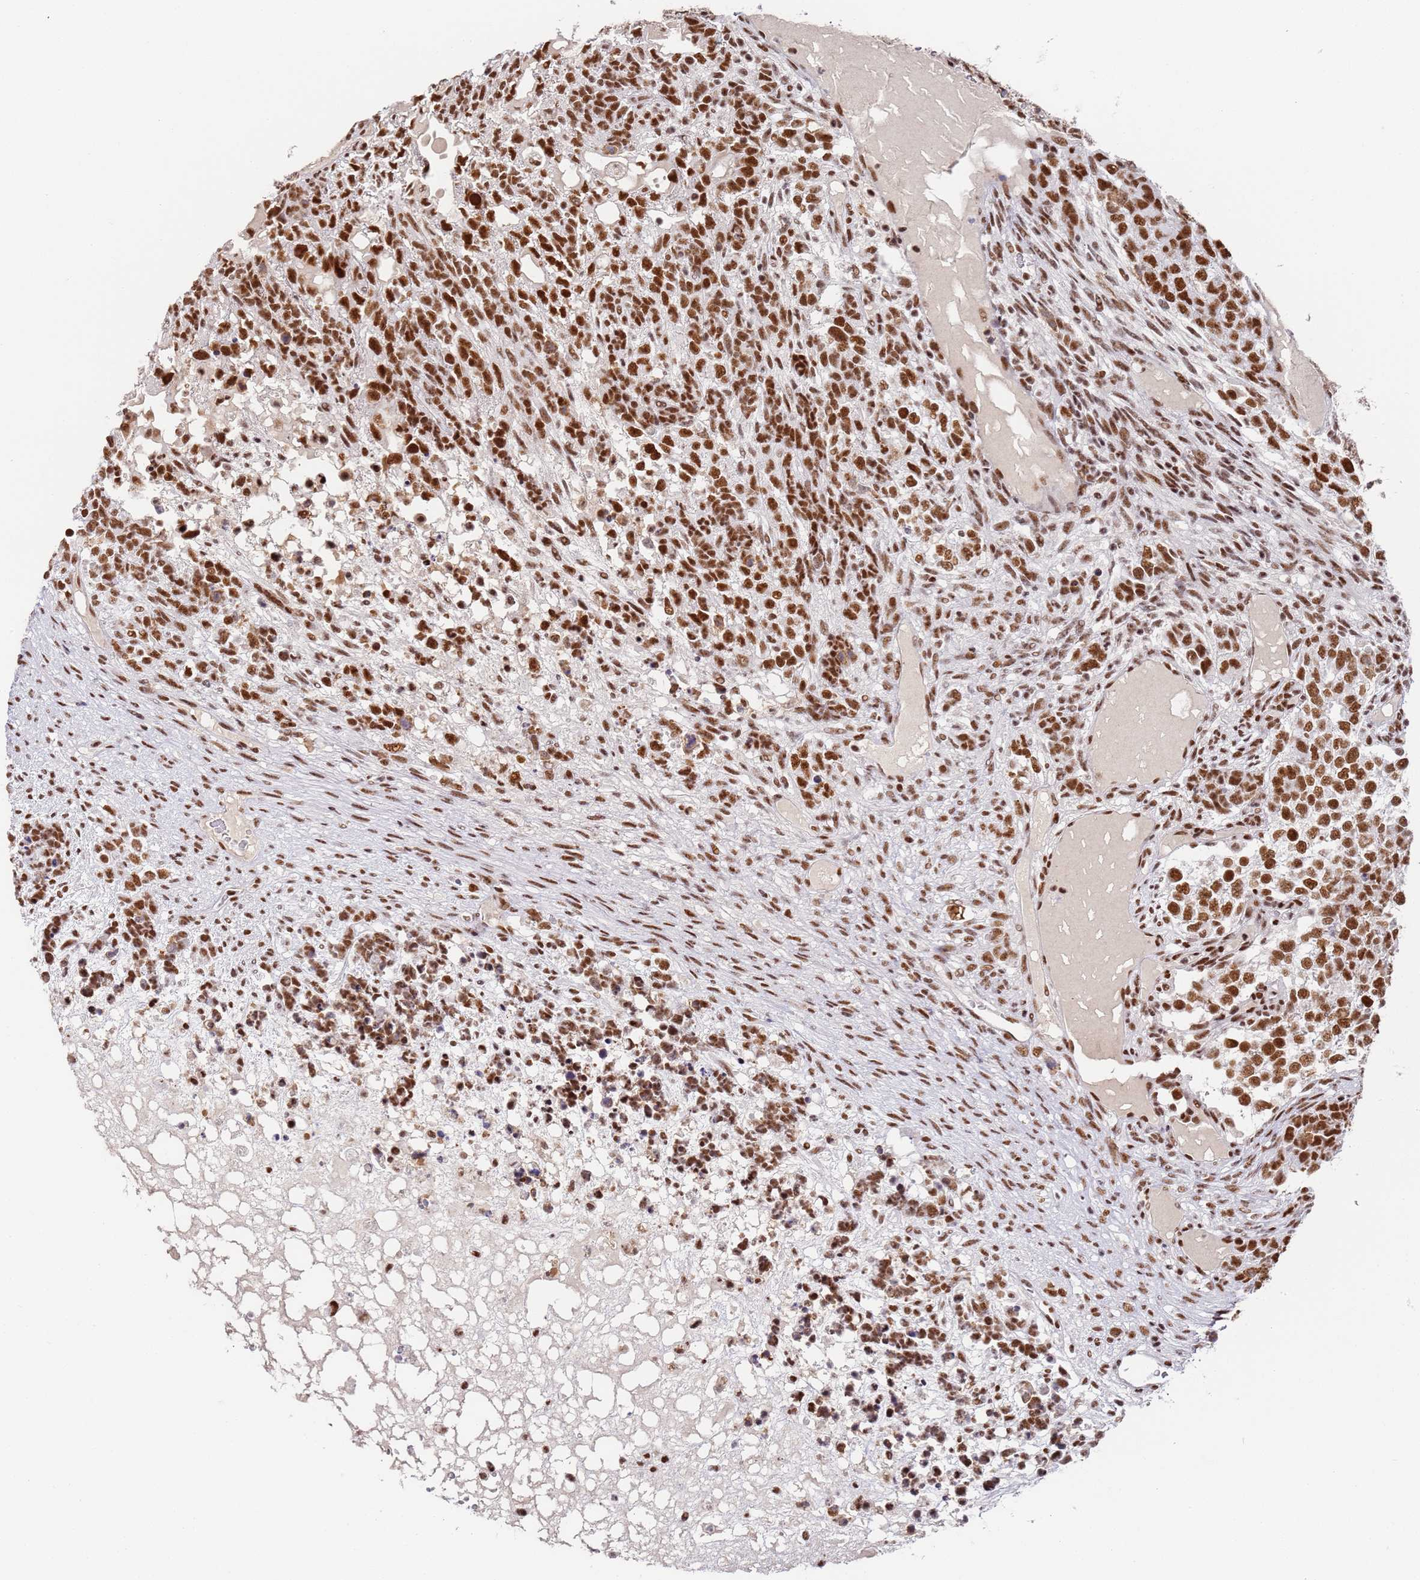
{"staining": {"intensity": "strong", "quantity": ">75%", "location": "nuclear"}, "tissue": "testis cancer", "cell_type": "Tumor cells", "image_type": "cancer", "snomed": [{"axis": "morphology", "description": "Carcinoma, Embryonal, NOS"}, {"axis": "topography", "description": "Testis"}], "caption": "Protein analysis of testis cancer tissue demonstrates strong nuclear staining in about >75% of tumor cells.", "gene": "AKAP8L", "patient": {"sex": "male", "age": 23}}